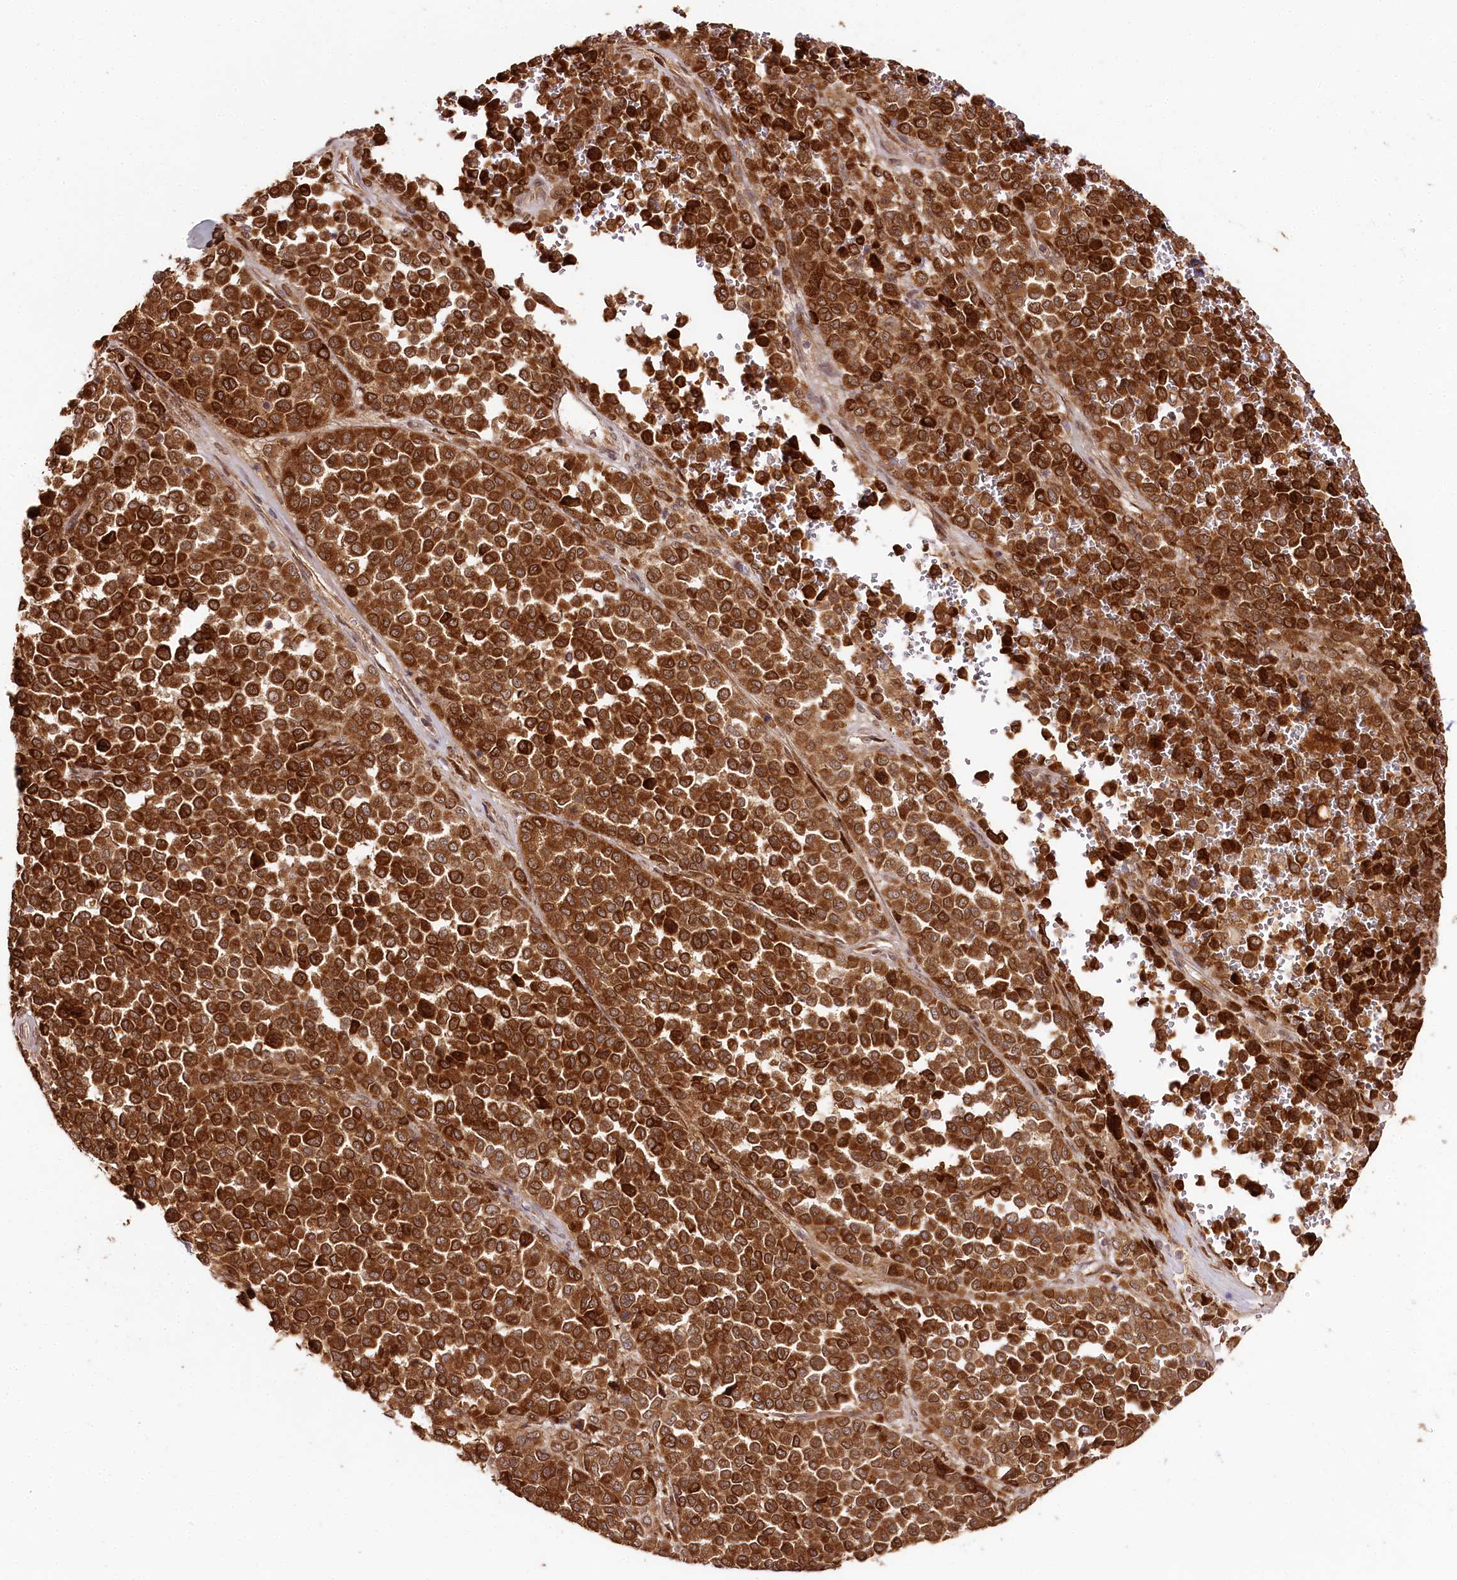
{"staining": {"intensity": "strong", "quantity": ">75%", "location": "cytoplasmic/membranous"}, "tissue": "melanoma", "cell_type": "Tumor cells", "image_type": "cancer", "snomed": [{"axis": "morphology", "description": "Malignant melanoma, Metastatic site"}, {"axis": "topography", "description": "Pancreas"}], "caption": "Immunohistochemistry photomicrograph of melanoma stained for a protein (brown), which shows high levels of strong cytoplasmic/membranous expression in approximately >75% of tumor cells.", "gene": "ENSG00000144785", "patient": {"sex": "female", "age": 30}}